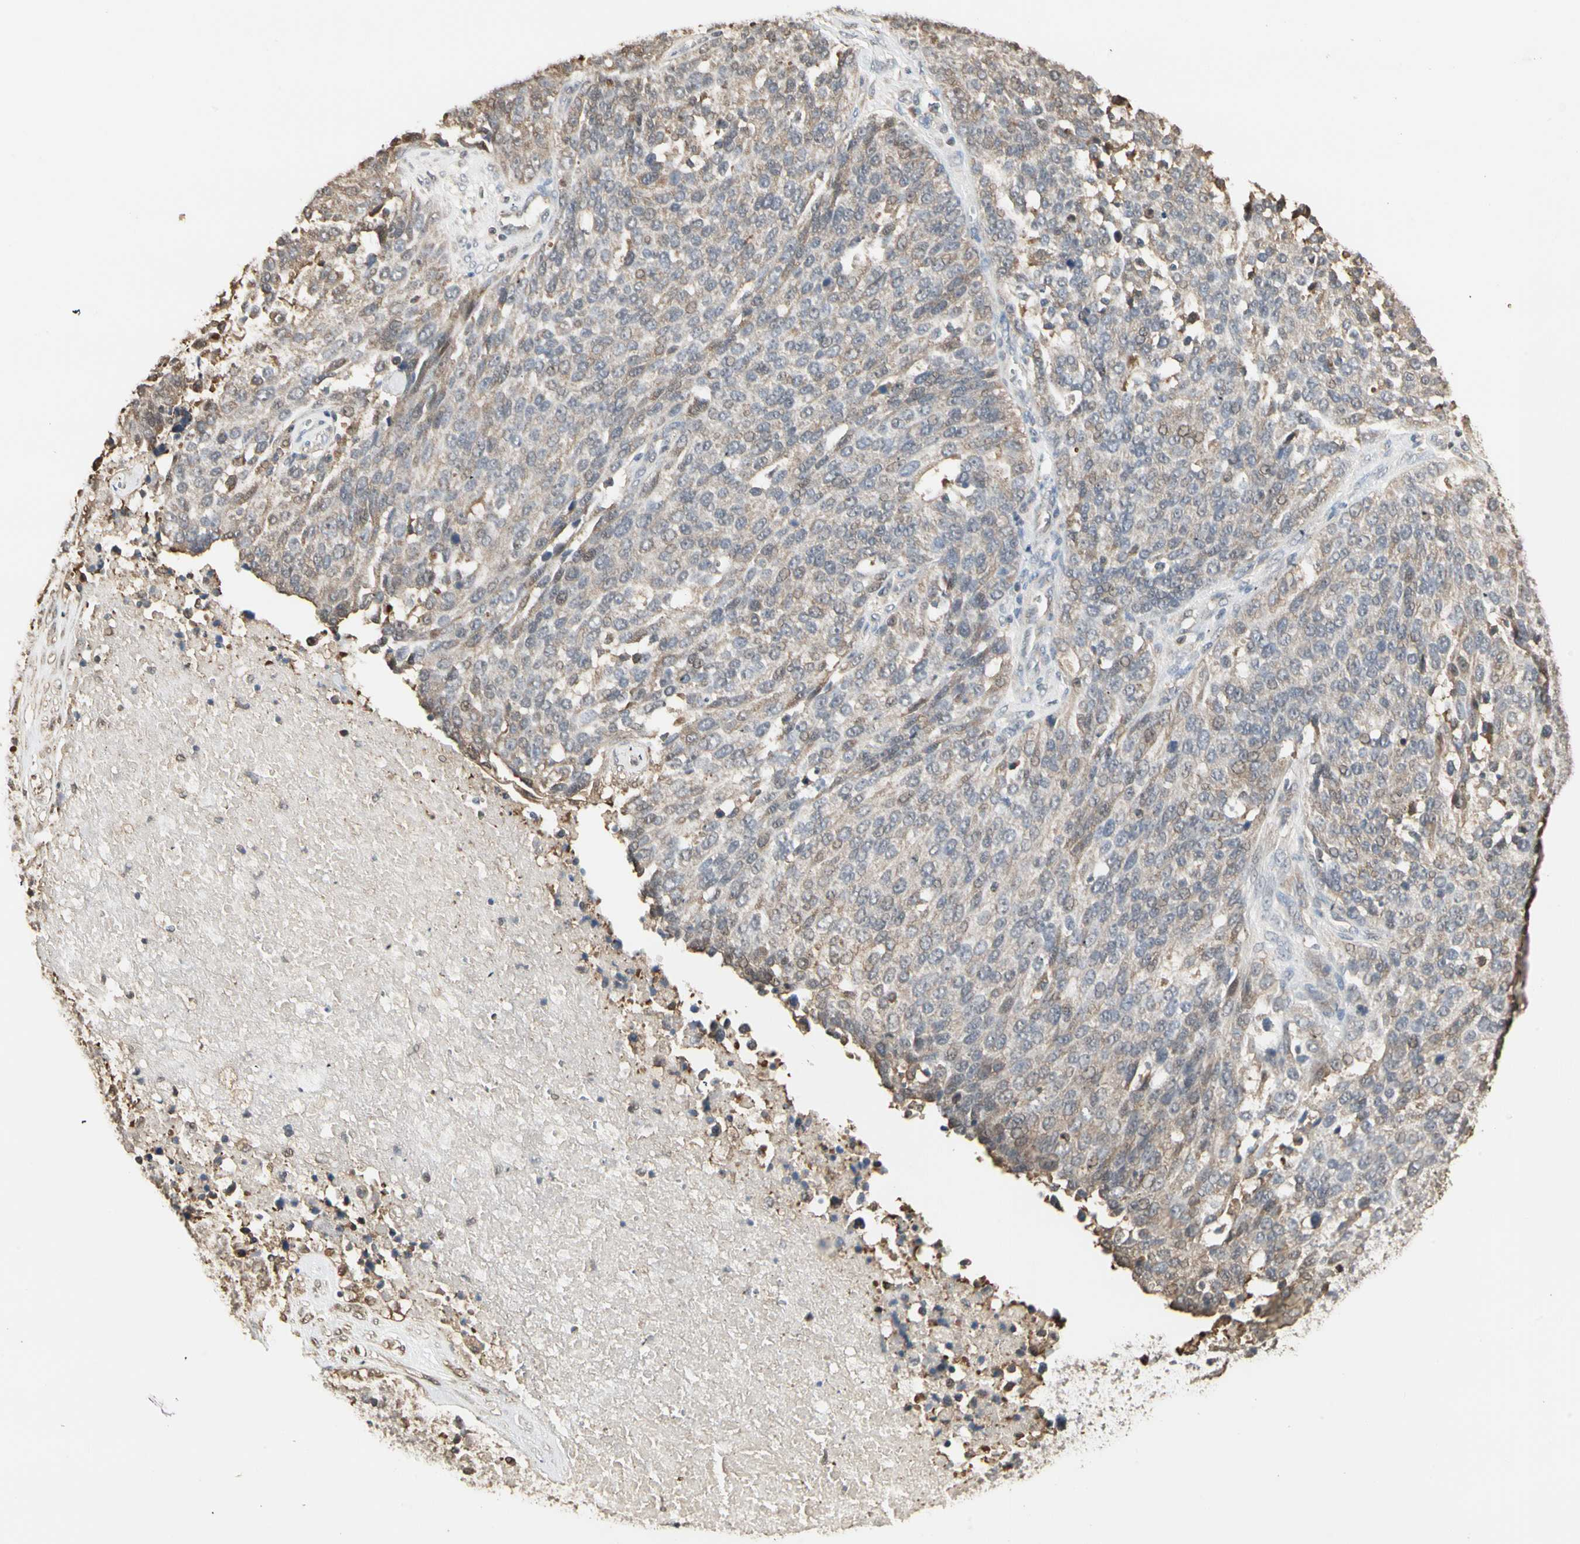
{"staining": {"intensity": "weak", "quantity": ">75%", "location": "cytoplasmic/membranous,nuclear"}, "tissue": "ovarian cancer", "cell_type": "Tumor cells", "image_type": "cancer", "snomed": [{"axis": "morphology", "description": "Cystadenocarcinoma, serous, NOS"}, {"axis": "topography", "description": "Ovary"}], "caption": "Immunohistochemistry of ovarian cancer (serous cystadenocarcinoma) demonstrates low levels of weak cytoplasmic/membranous and nuclear positivity in about >75% of tumor cells.", "gene": "DRG2", "patient": {"sex": "female", "age": 44}}